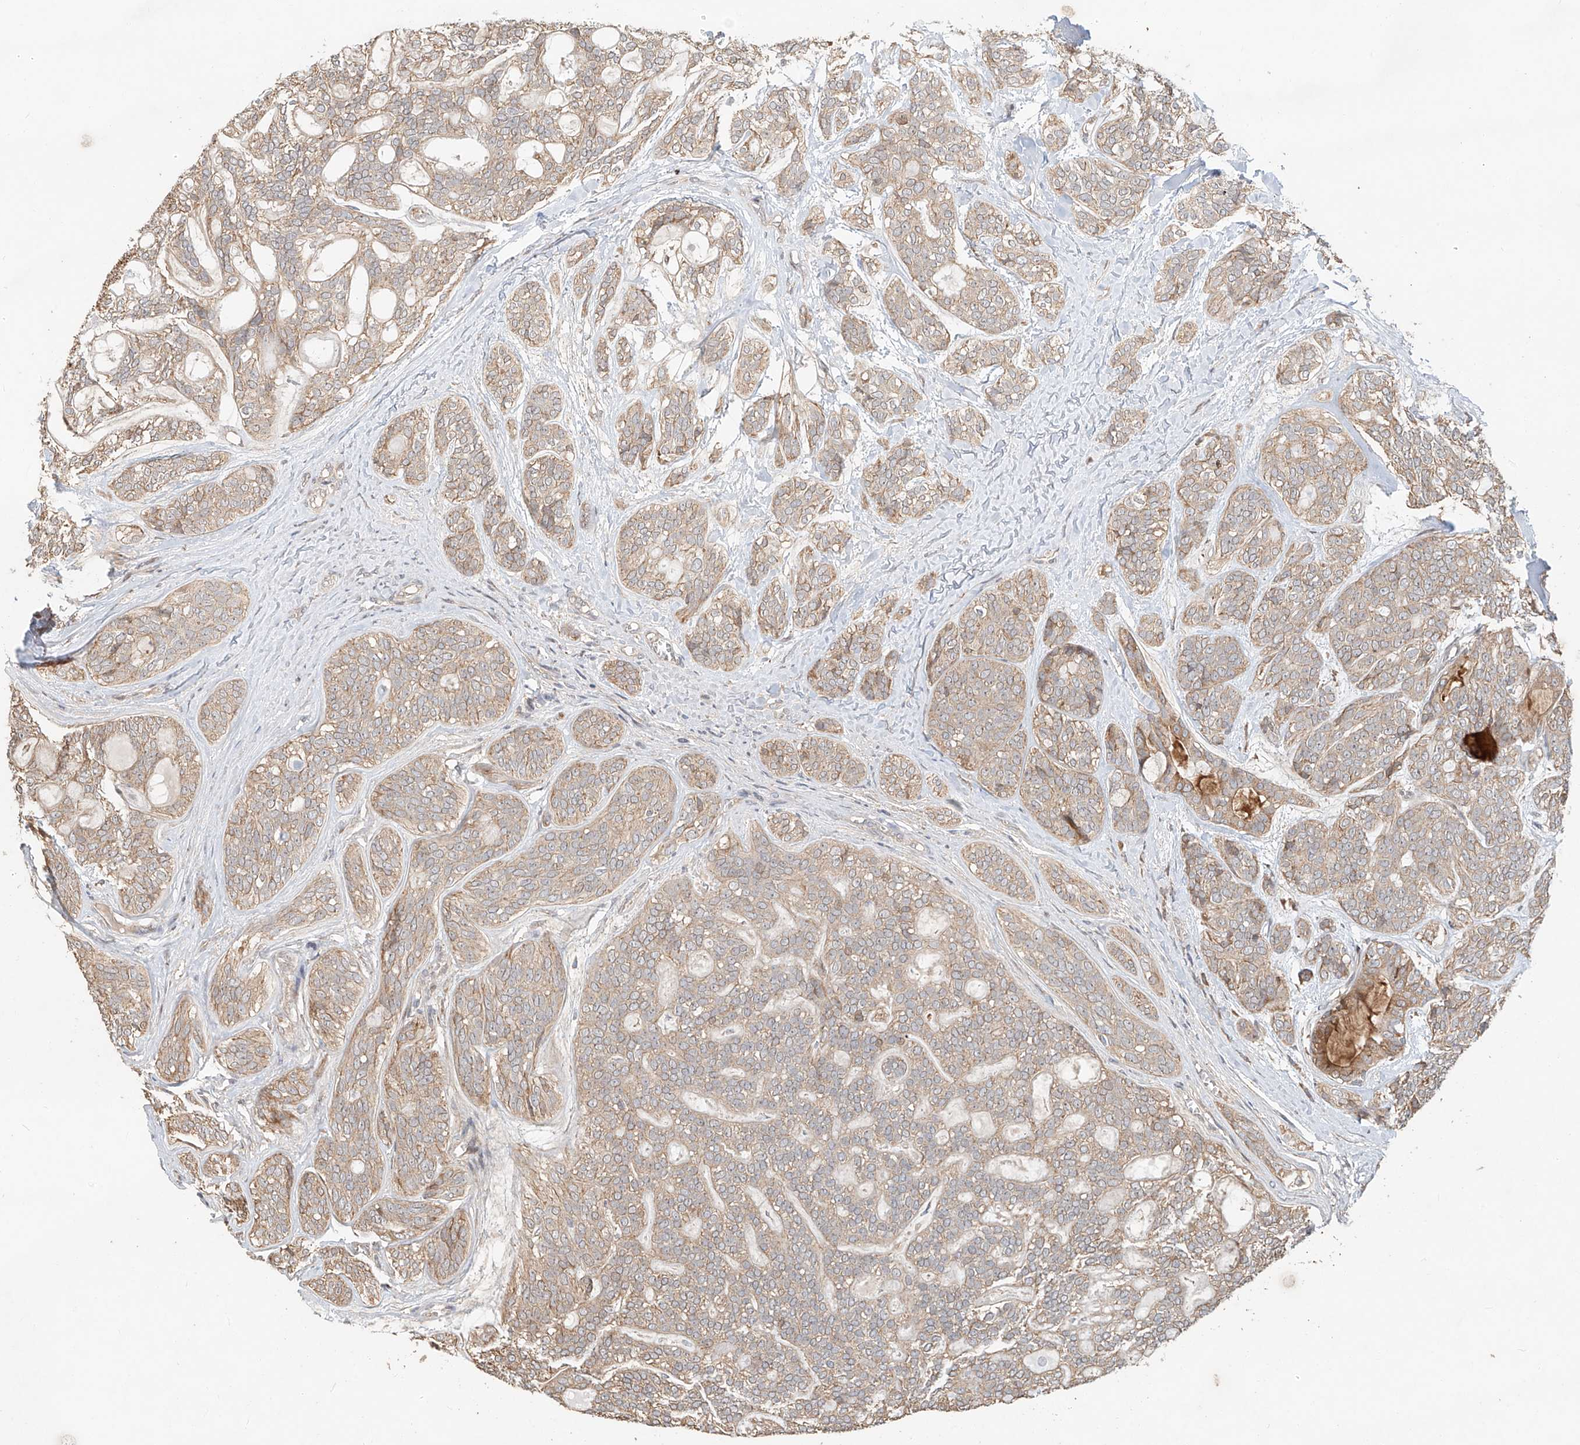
{"staining": {"intensity": "weak", "quantity": "25%-75%", "location": "cytoplasmic/membranous"}, "tissue": "head and neck cancer", "cell_type": "Tumor cells", "image_type": "cancer", "snomed": [{"axis": "morphology", "description": "Adenocarcinoma, NOS"}, {"axis": "topography", "description": "Head-Neck"}], "caption": "Immunohistochemistry (DAB (3,3'-diaminobenzidine)) staining of human head and neck cancer (adenocarcinoma) shows weak cytoplasmic/membranous protein expression in about 25%-75% of tumor cells.", "gene": "TMEM61", "patient": {"sex": "male", "age": 66}}